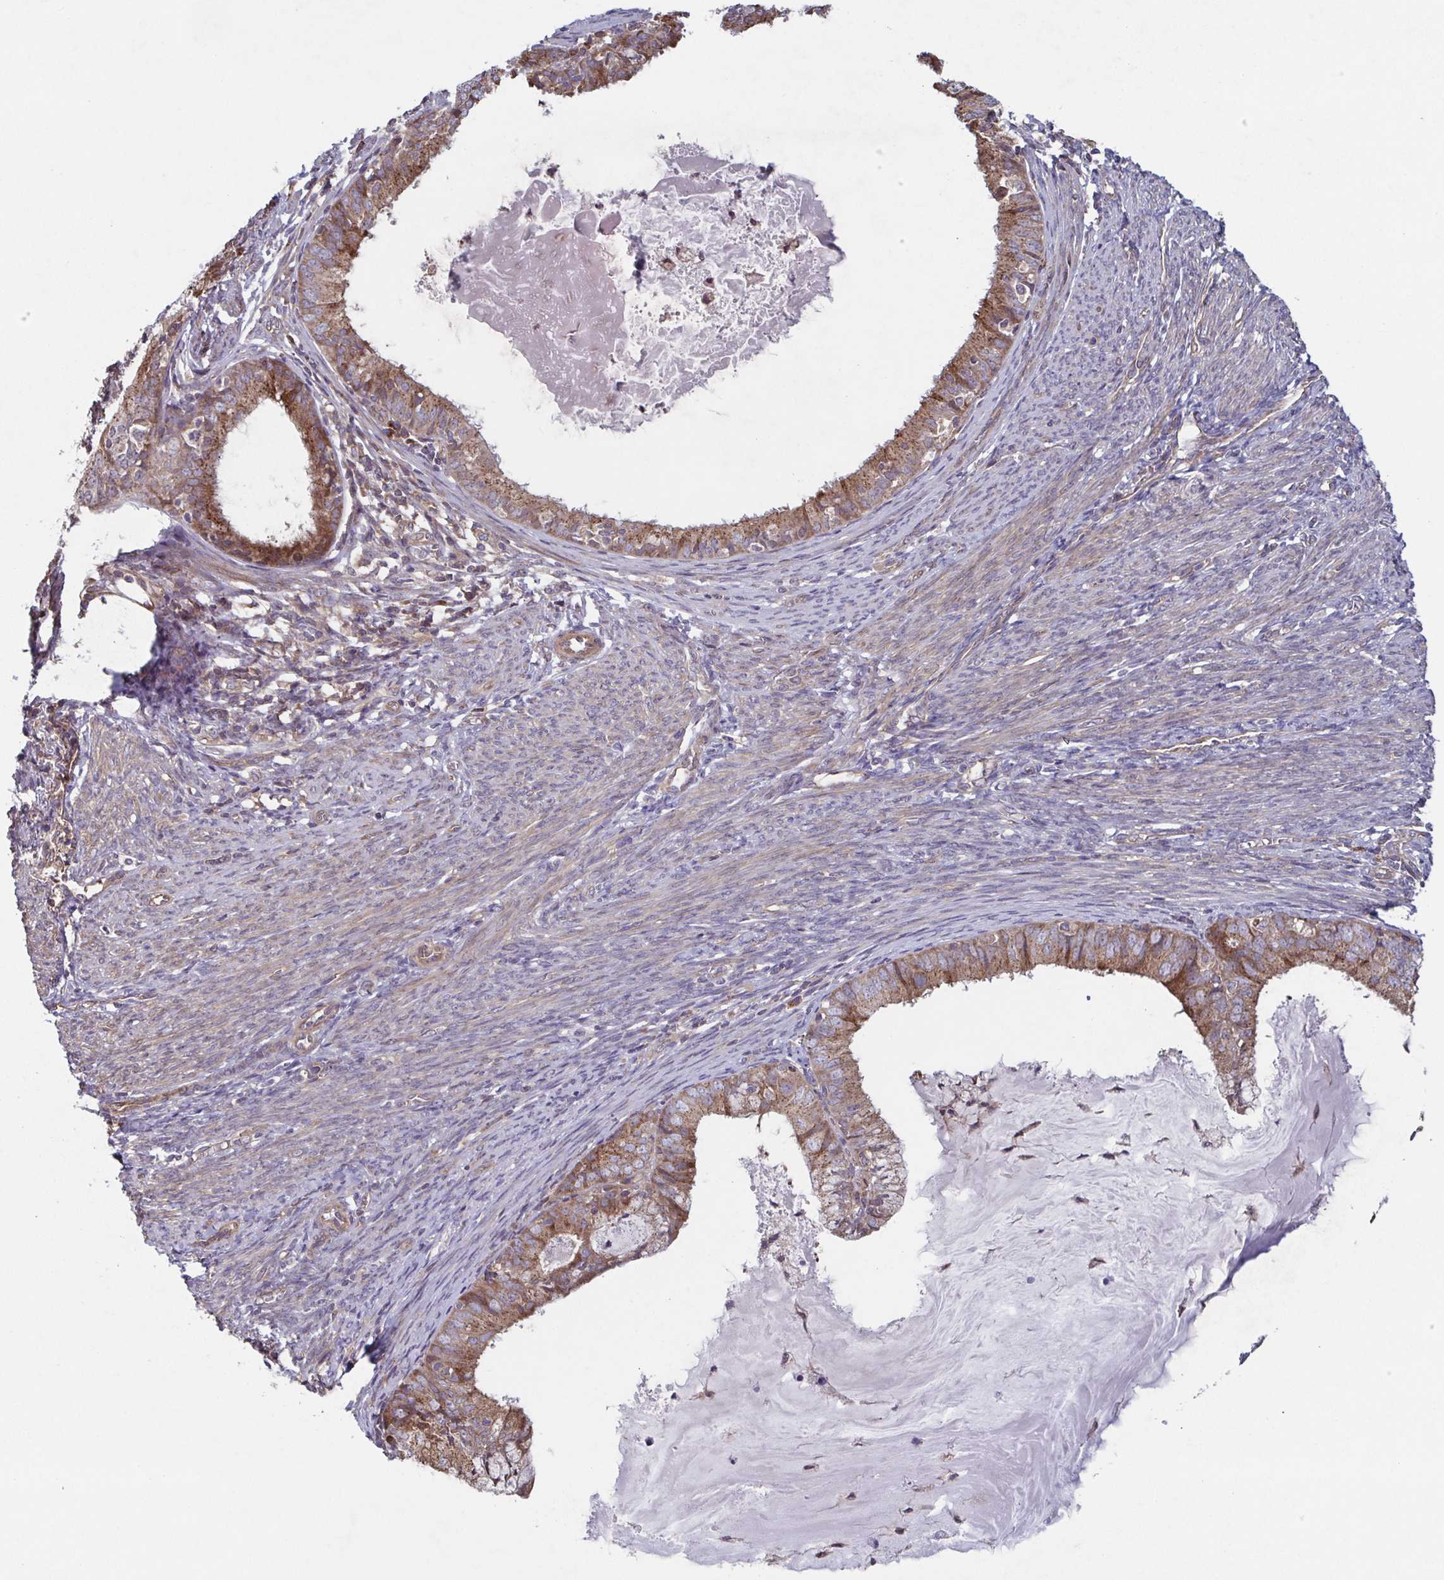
{"staining": {"intensity": "moderate", "quantity": ">75%", "location": "cytoplasmic/membranous"}, "tissue": "endometrial cancer", "cell_type": "Tumor cells", "image_type": "cancer", "snomed": [{"axis": "morphology", "description": "Adenocarcinoma, NOS"}, {"axis": "topography", "description": "Endometrium"}], "caption": "Human endometrial cancer (adenocarcinoma) stained for a protein (brown) displays moderate cytoplasmic/membranous positive expression in approximately >75% of tumor cells.", "gene": "COPB1", "patient": {"sex": "female", "age": 57}}